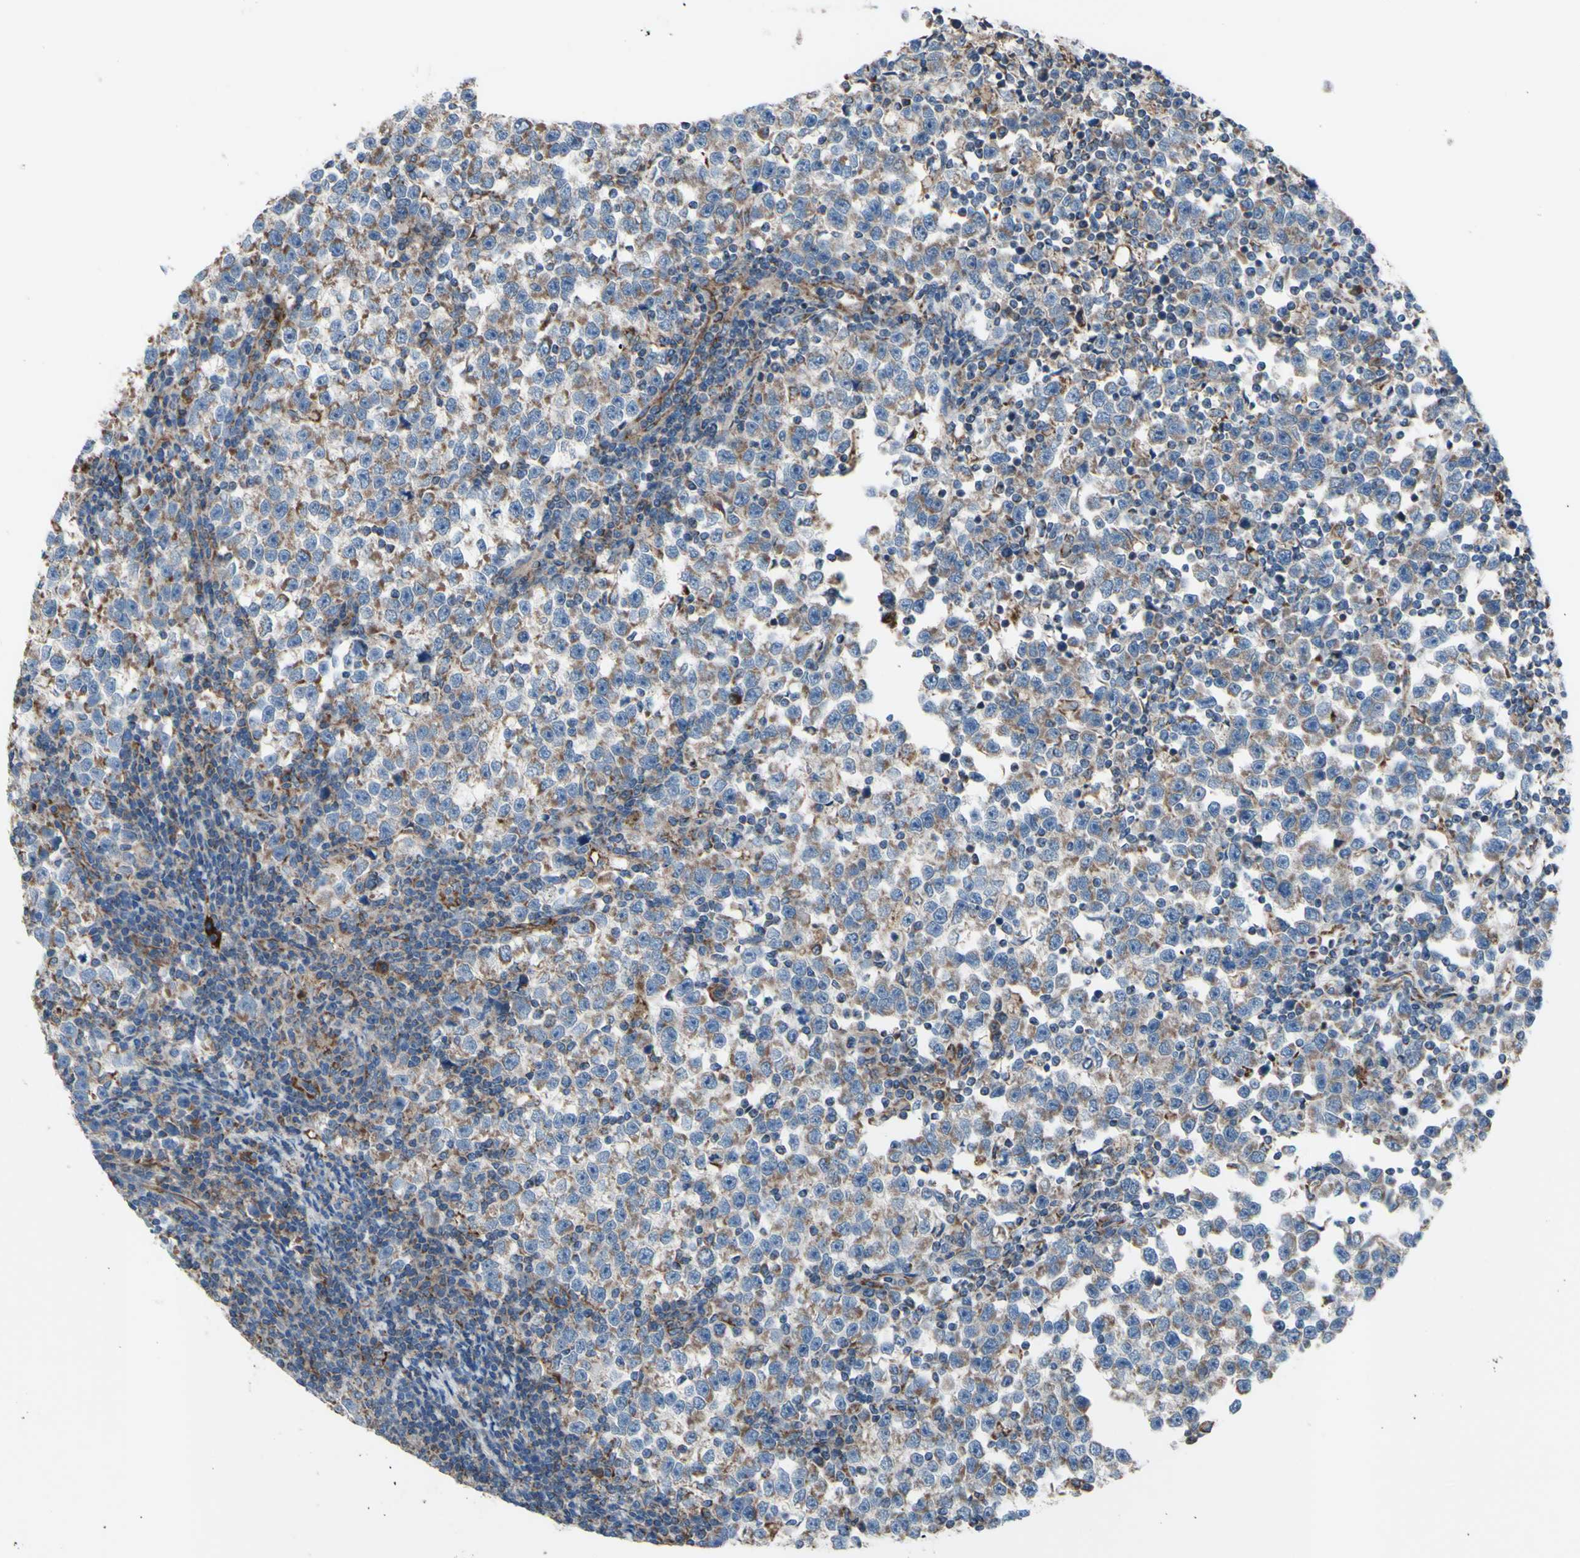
{"staining": {"intensity": "moderate", "quantity": ">75%", "location": "cytoplasmic/membranous"}, "tissue": "testis cancer", "cell_type": "Tumor cells", "image_type": "cancer", "snomed": [{"axis": "morphology", "description": "Seminoma, NOS"}, {"axis": "topography", "description": "Testis"}], "caption": "Testis seminoma tissue shows moderate cytoplasmic/membranous staining in about >75% of tumor cells, visualized by immunohistochemistry.", "gene": "EMC7", "patient": {"sex": "male", "age": 43}}